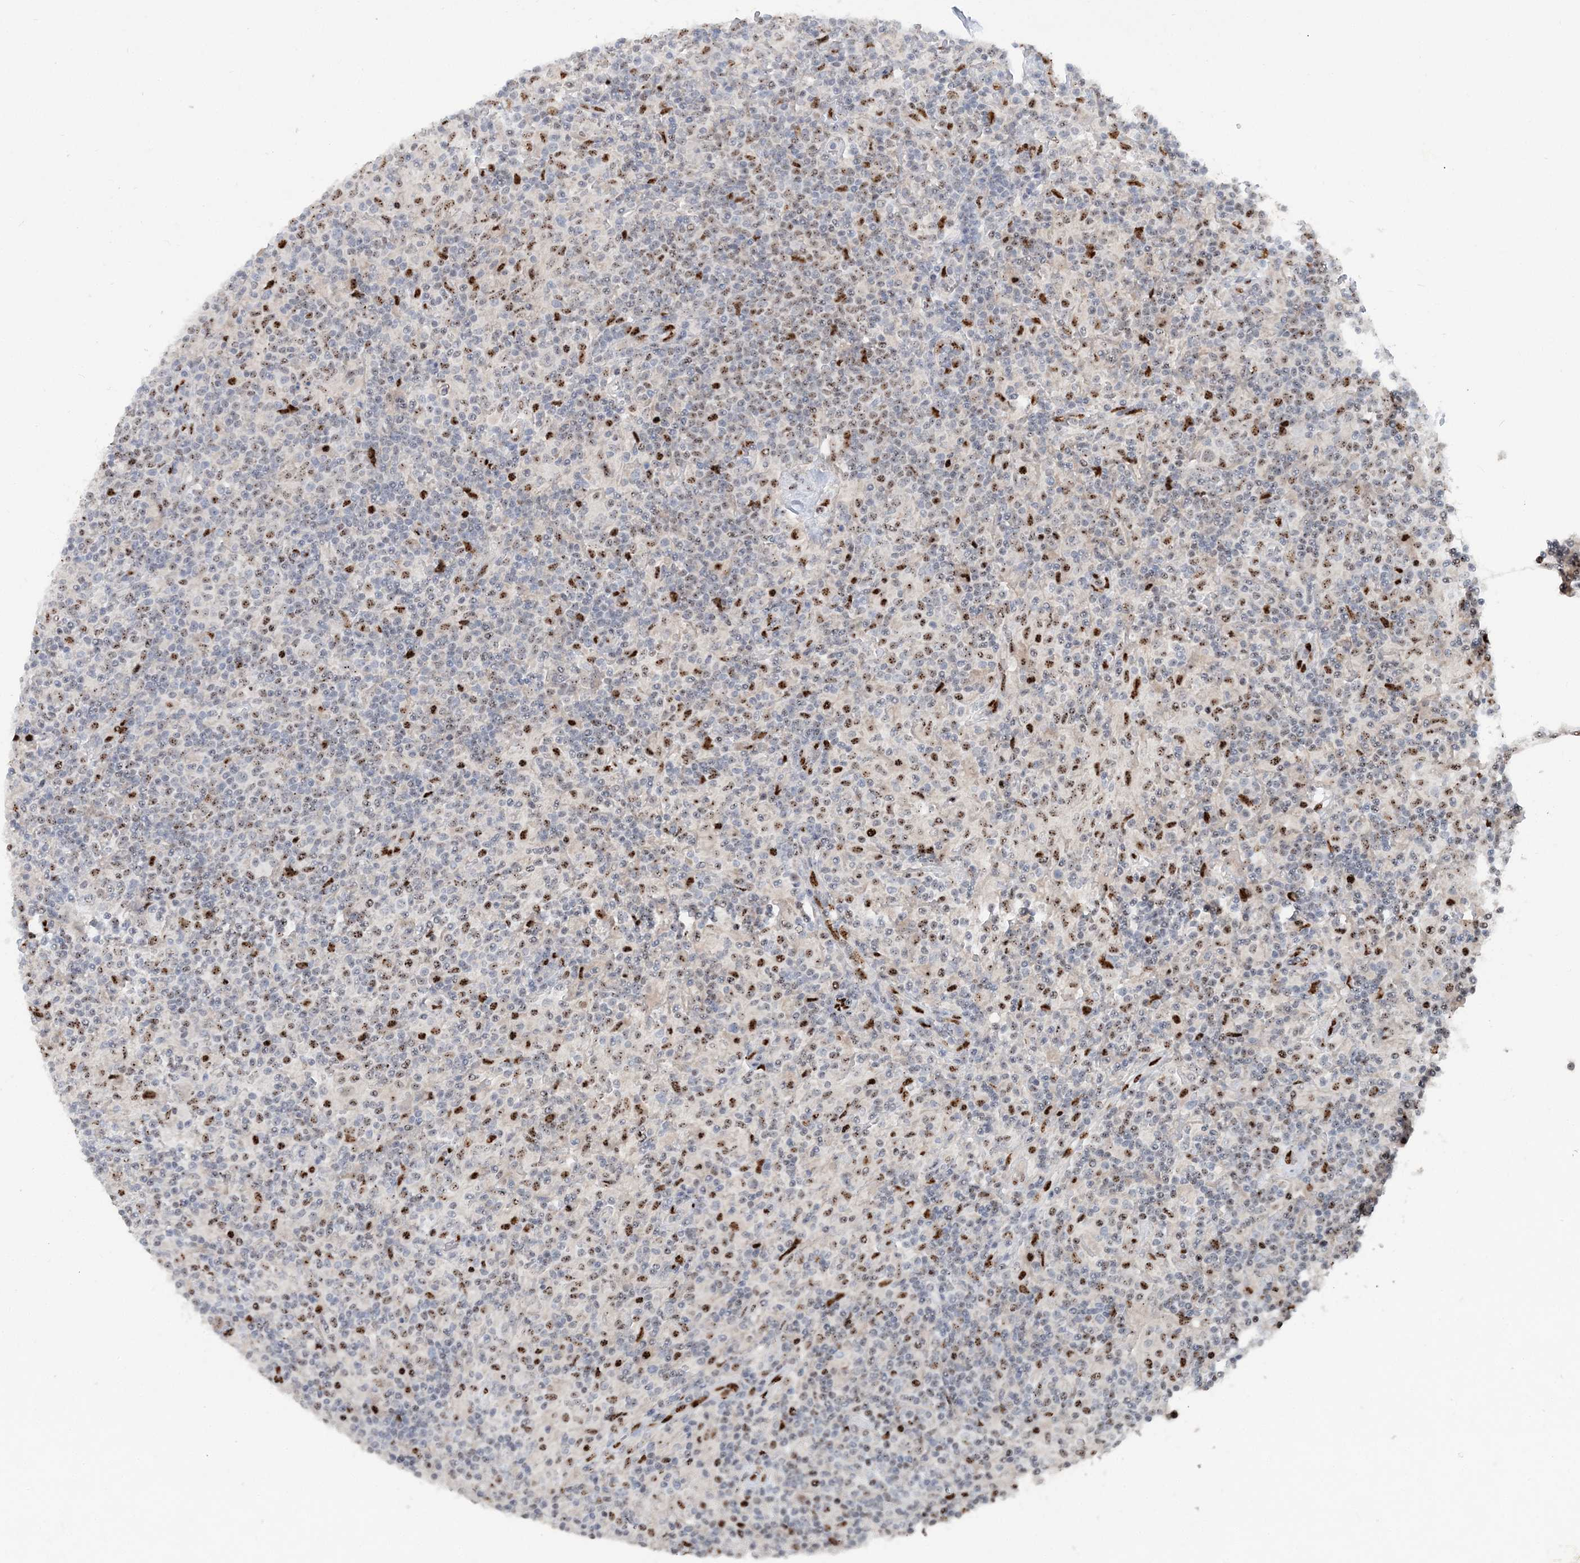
{"staining": {"intensity": "negative", "quantity": "none", "location": "none"}, "tissue": "lymphoma", "cell_type": "Tumor cells", "image_type": "cancer", "snomed": [{"axis": "morphology", "description": "Hodgkin's disease, NOS"}, {"axis": "topography", "description": "Lymph node"}], "caption": "Immunohistochemistry histopathology image of neoplastic tissue: human Hodgkin's disease stained with DAB exhibits no significant protein staining in tumor cells.", "gene": "GIN1", "patient": {"sex": "male", "age": 70}}